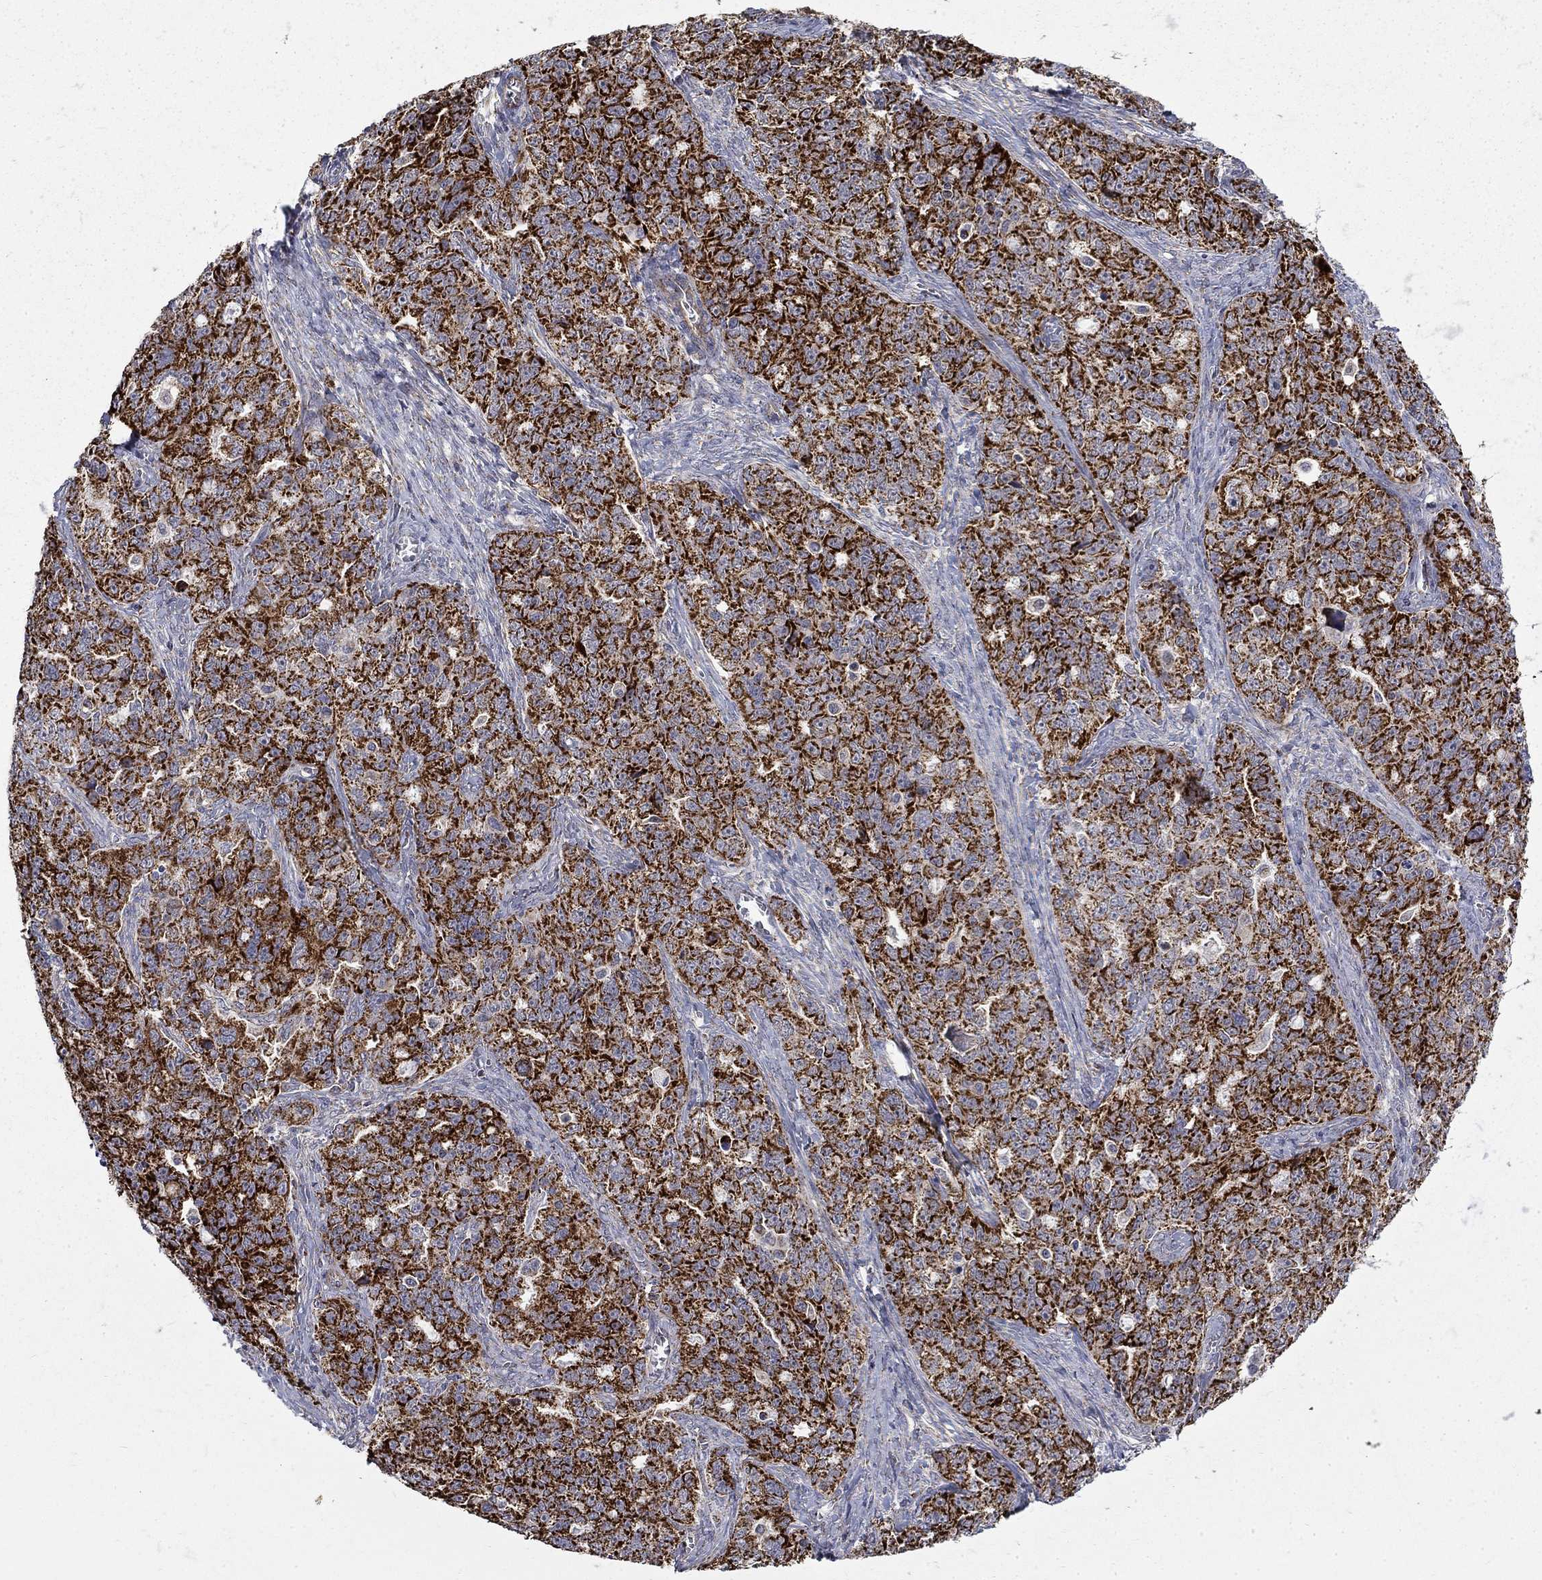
{"staining": {"intensity": "strong", "quantity": ">75%", "location": "cytoplasmic/membranous"}, "tissue": "ovarian cancer", "cell_type": "Tumor cells", "image_type": "cancer", "snomed": [{"axis": "morphology", "description": "Cystadenocarcinoma, serous, NOS"}, {"axis": "topography", "description": "Ovary"}], "caption": "High-magnification brightfield microscopy of serous cystadenocarcinoma (ovarian) stained with DAB (brown) and counterstained with hematoxylin (blue). tumor cells exhibit strong cytoplasmic/membranous staining is present in about>75% of cells. The protein is shown in brown color, while the nuclei are stained blue.", "gene": "PCBP3", "patient": {"sex": "female", "age": 51}}